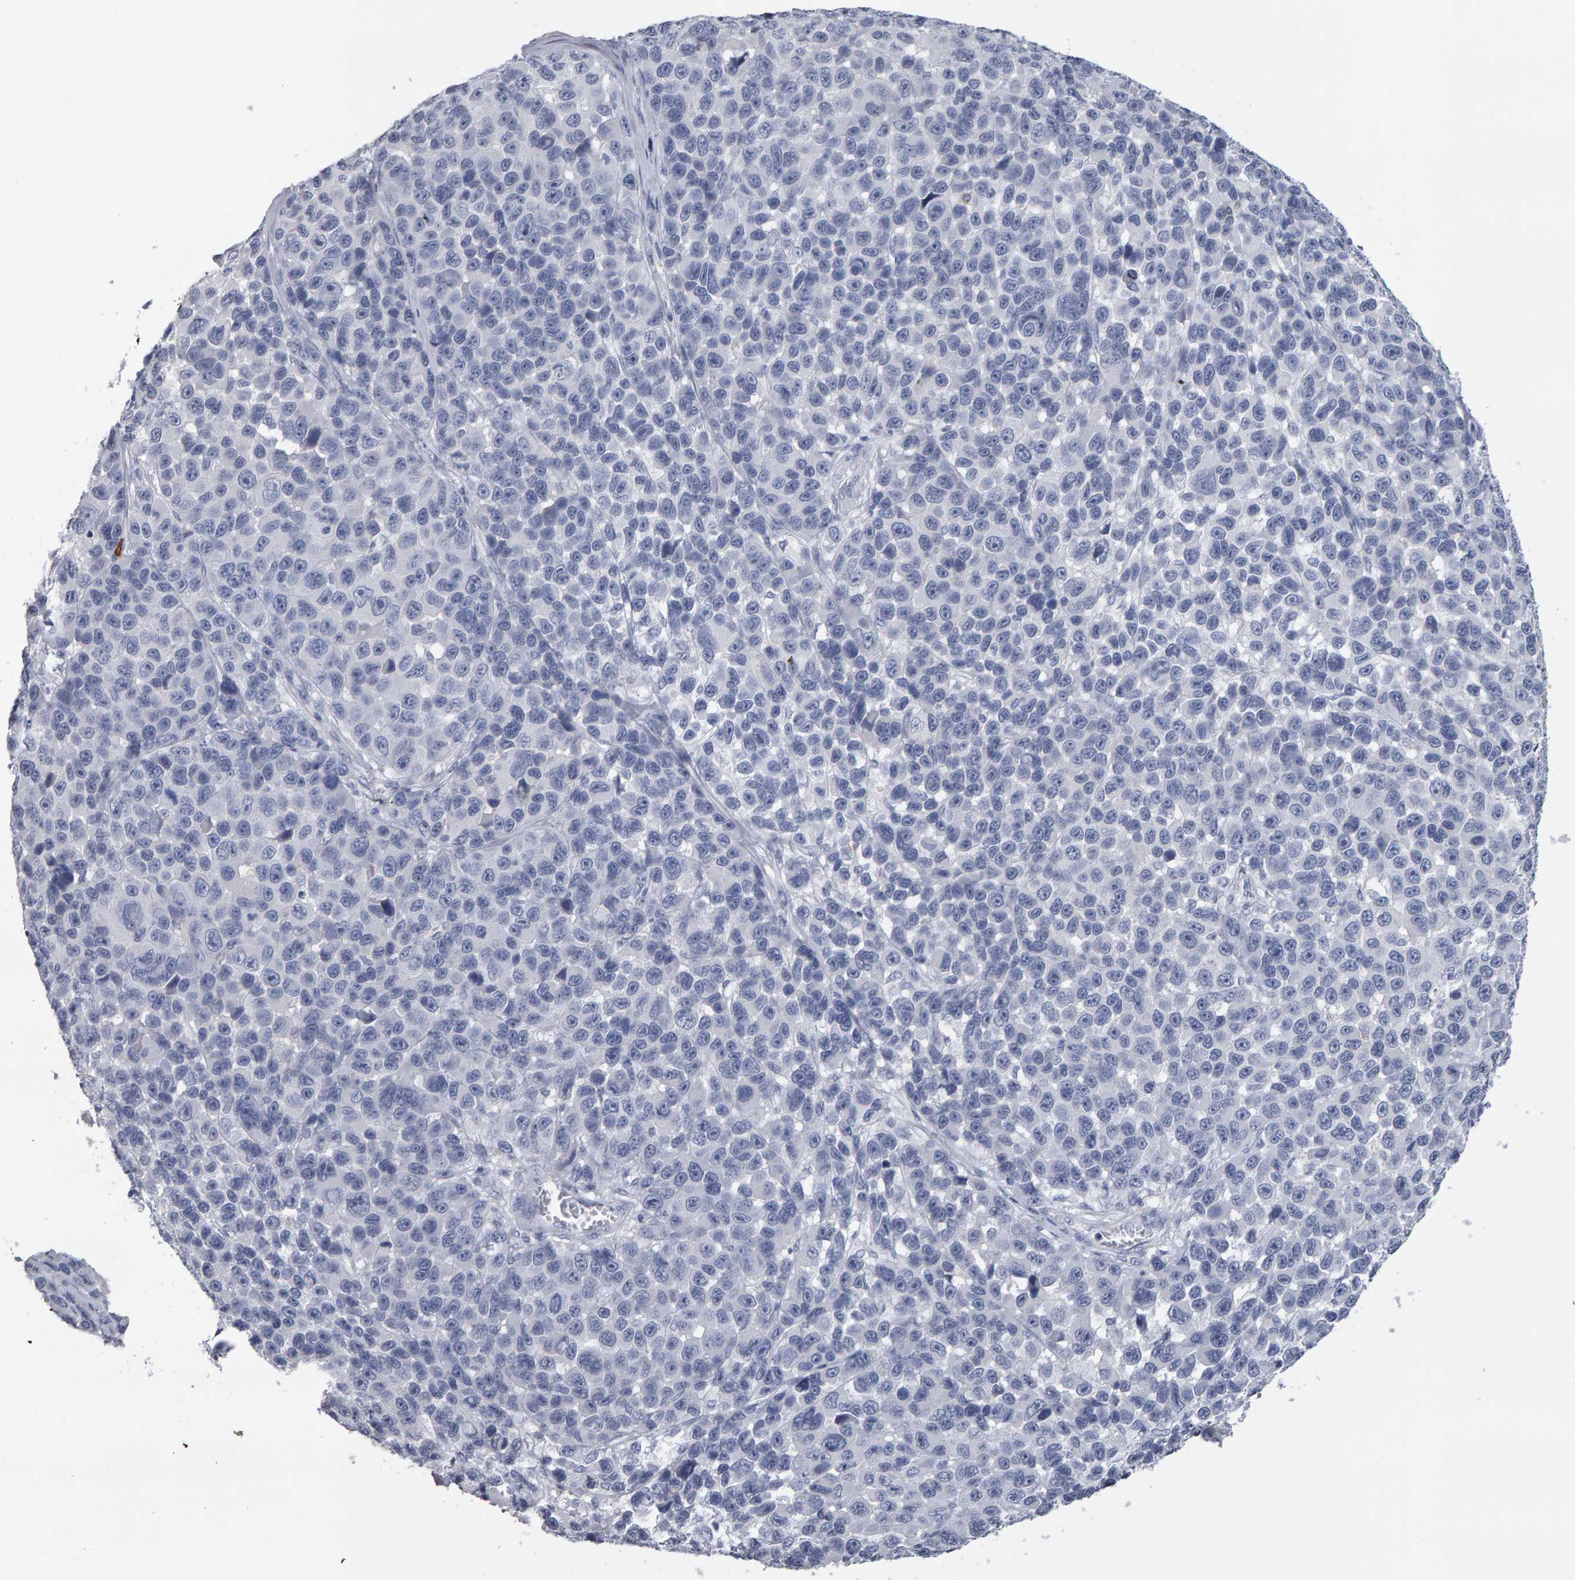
{"staining": {"intensity": "negative", "quantity": "none", "location": "none"}, "tissue": "melanoma", "cell_type": "Tumor cells", "image_type": "cancer", "snomed": [{"axis": "morphology", "description": "Malignant melanoma, NOS"}, {"axis": "topography", "description": "Skin"}], "caption": "A histopathology image of melanoma stained for a protein exhibits no brown staining in tumor cells. (Brightfield microscopy of DAB (3,3'-diaminobenzidine) immunohistochemistry at high magnification).", "gene": "CD38", "patient": {"sex": "male", "age": 53}}